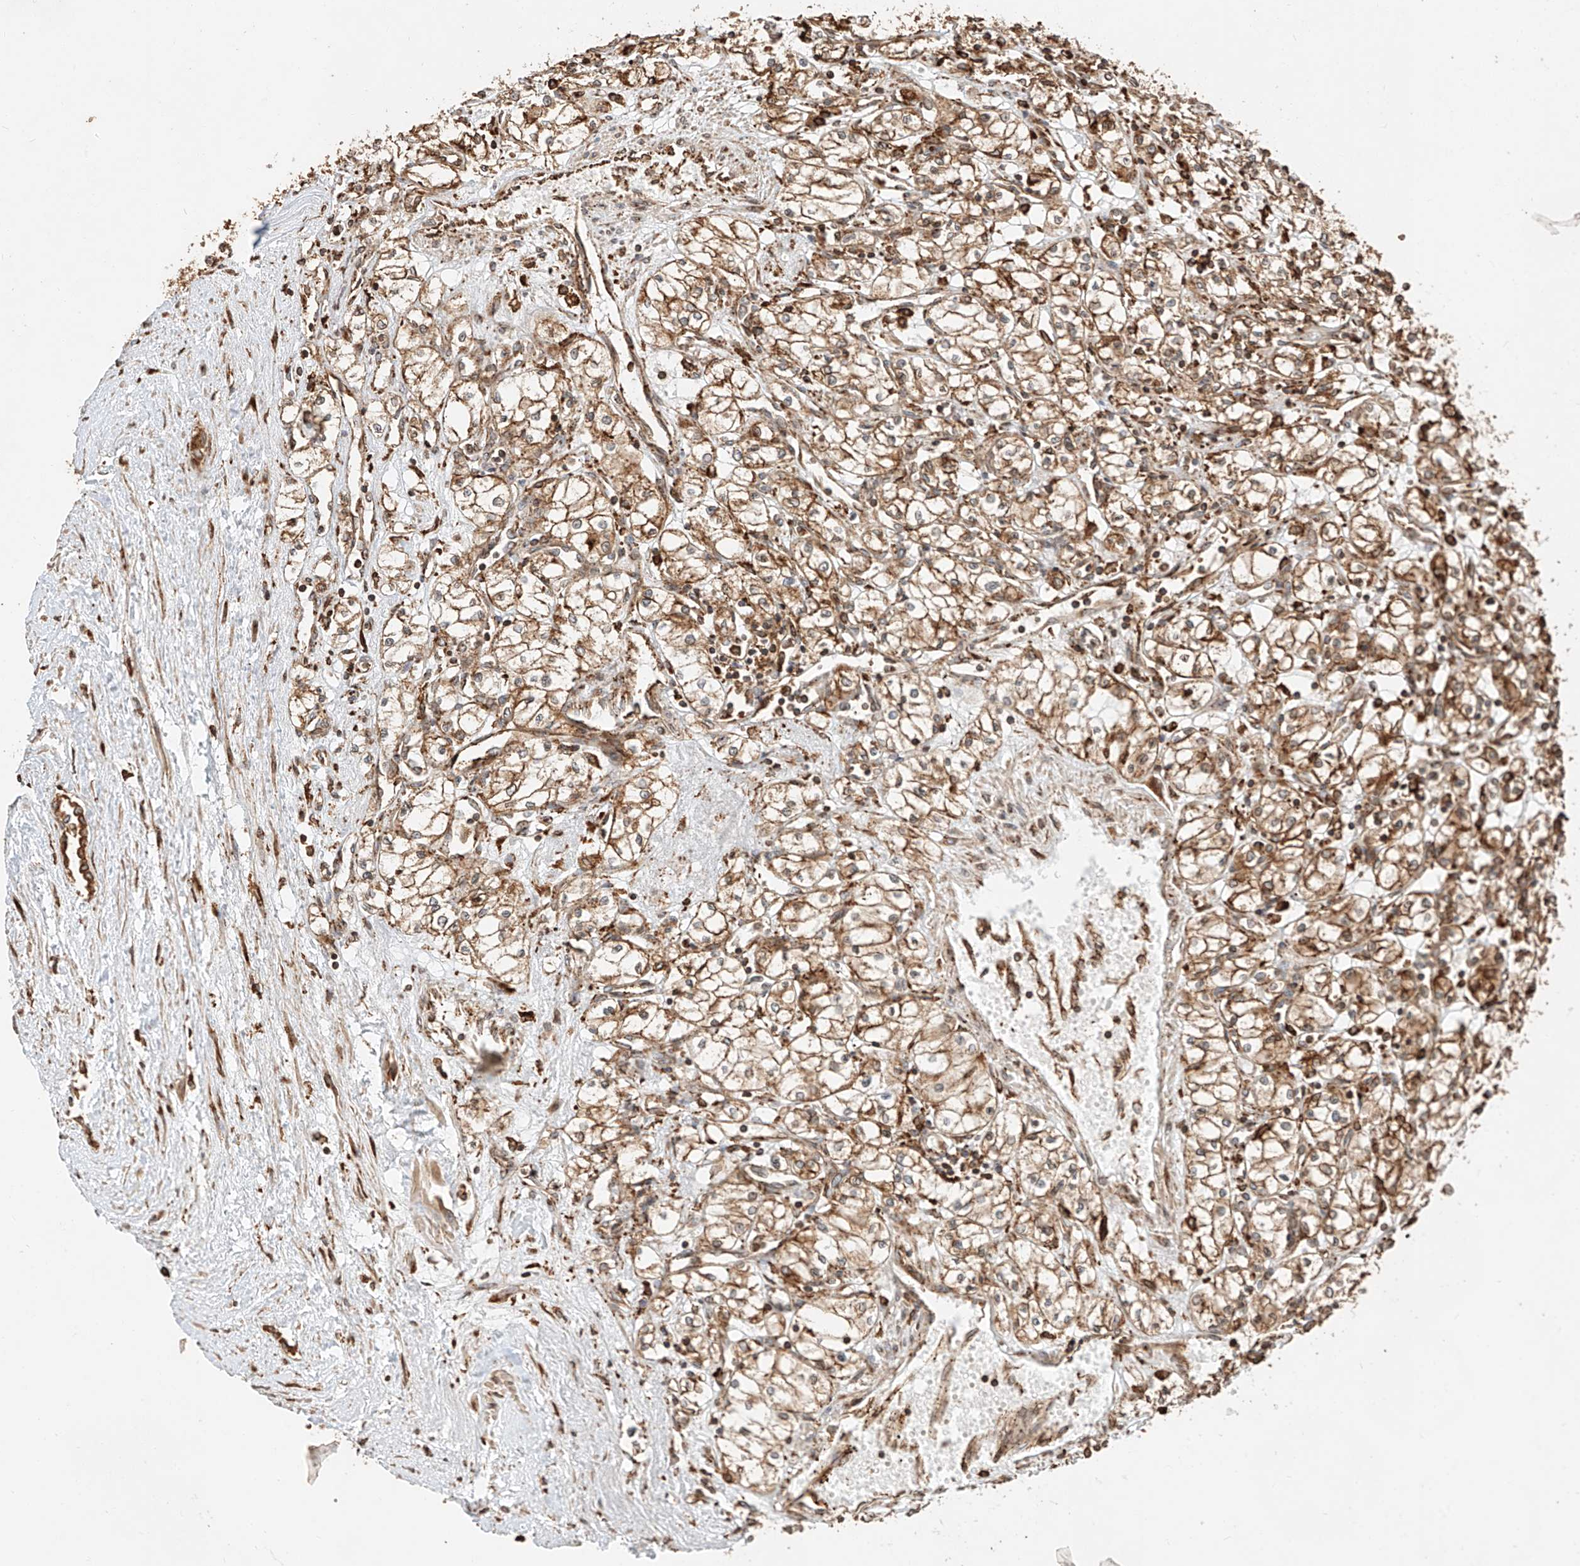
{"staining": {"intensity": "moderate", "quantity": ">75%", "location": "cytoplasmic/membranous"}, "tissue": "renal cancer", "cell_type": "Tumor cells", "image_type": "cancer", "snomed": [{"axis": "morphology", "description": "Adenocarcinoma, NOS"}, {"axis": "topography", "description": "Kidney"}], "caption": "Human adenocarcinoma (renal) stained with a brown dye reveals moderate cytoplasmic/membranous positive expression in about >75% of tumor cells.", "gene": "ZNF84", "patient": {"sex": "male", "age": 59}}